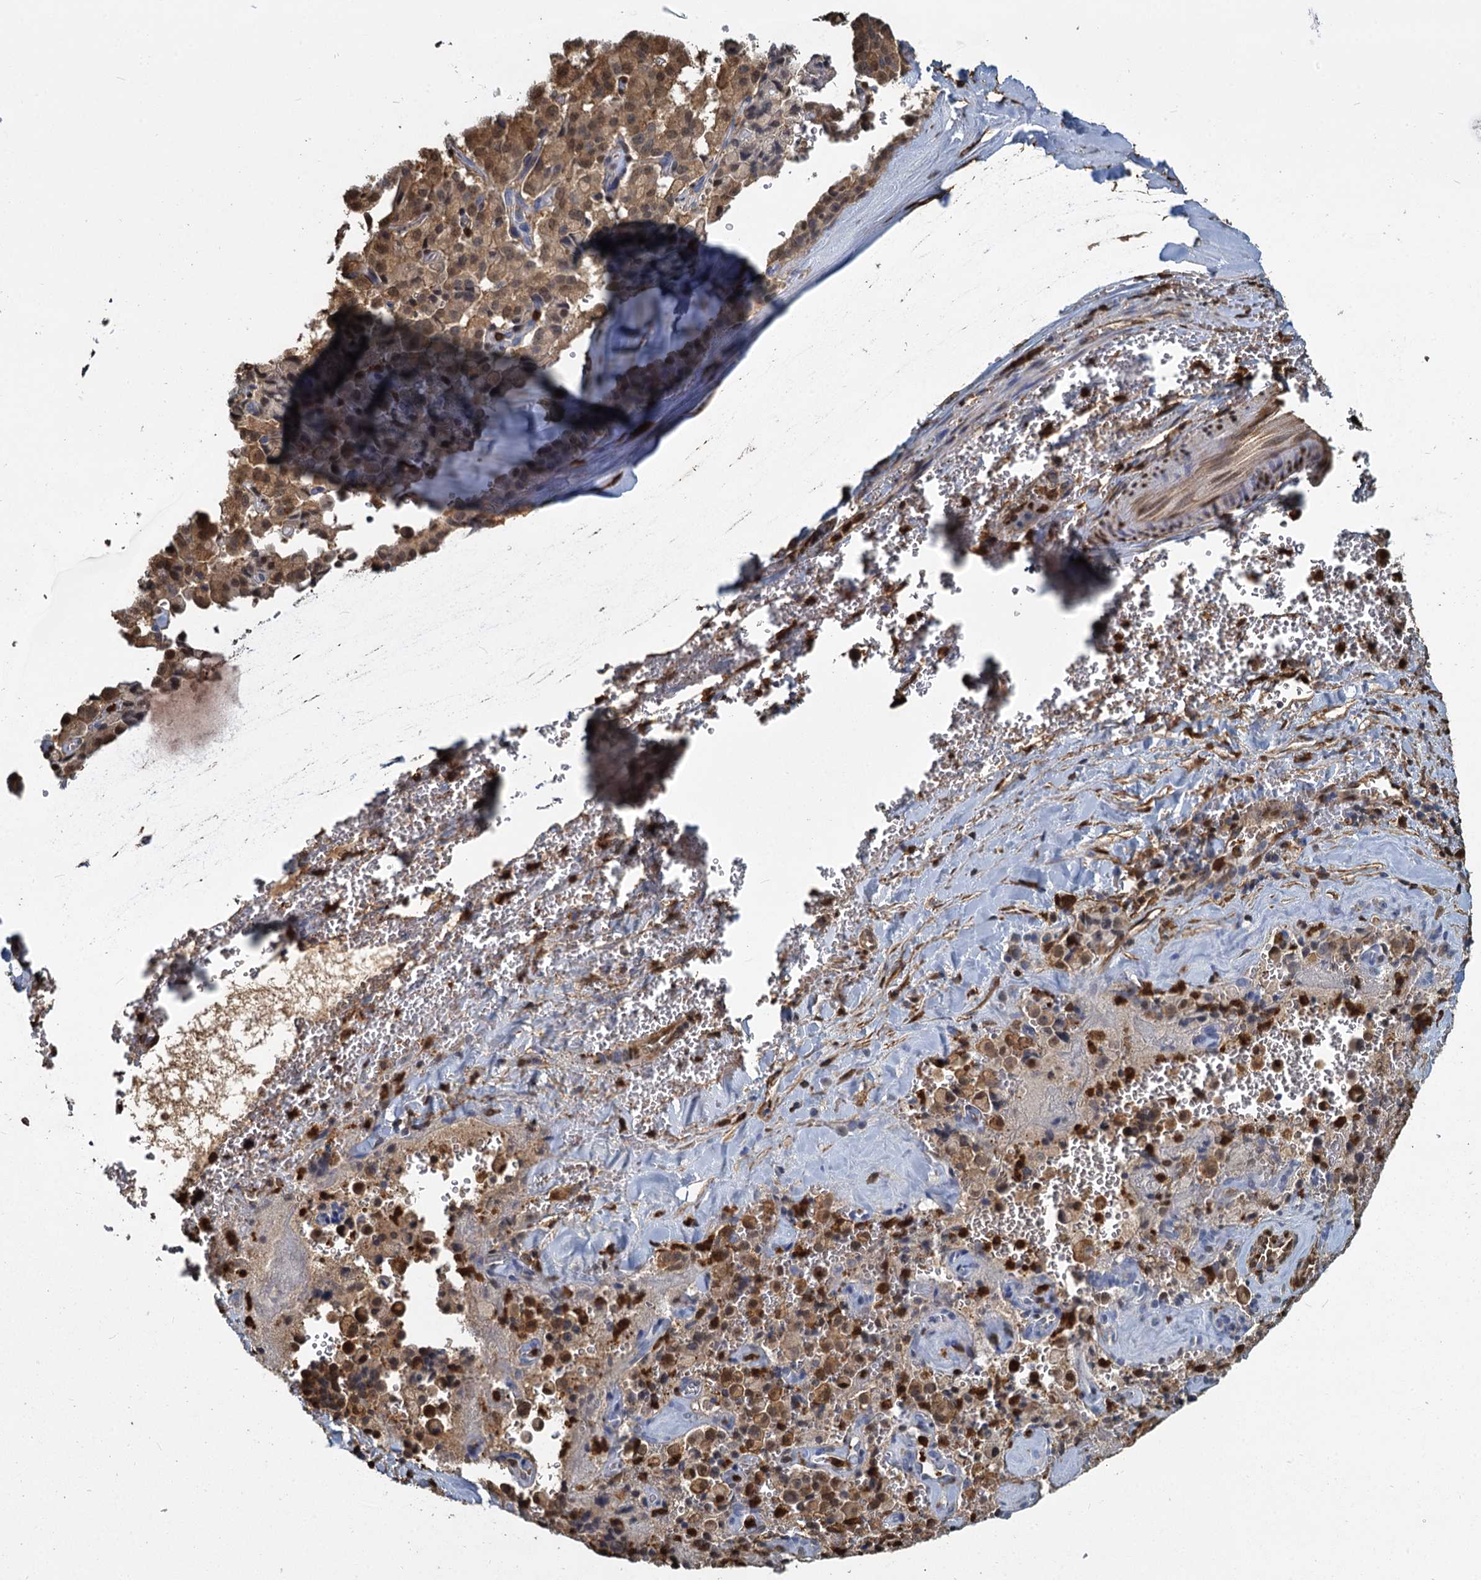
{"staining": {"intensity": "moderate", "quantity": ">75%", "location": "cytoplasmic/membranous,nuclear"}, "tissue": "pancreatic cancer", "cell_type": "Tumor cells", "image_type": "cancer", "snomed": [{"axis": "morphology", "description": "Adenocarcinoma, NOS"}, {"axis": "topography", "description": "Pancreas"}], "caption": "Immunohistochemical staining of pancreatic cancer displays moderate cytoplasmic/membranous and nuclear protein positivity in approximately >75% of tumor cells.", "gene": "S100A6", "patient": {"sex": "male", "age": 65}}